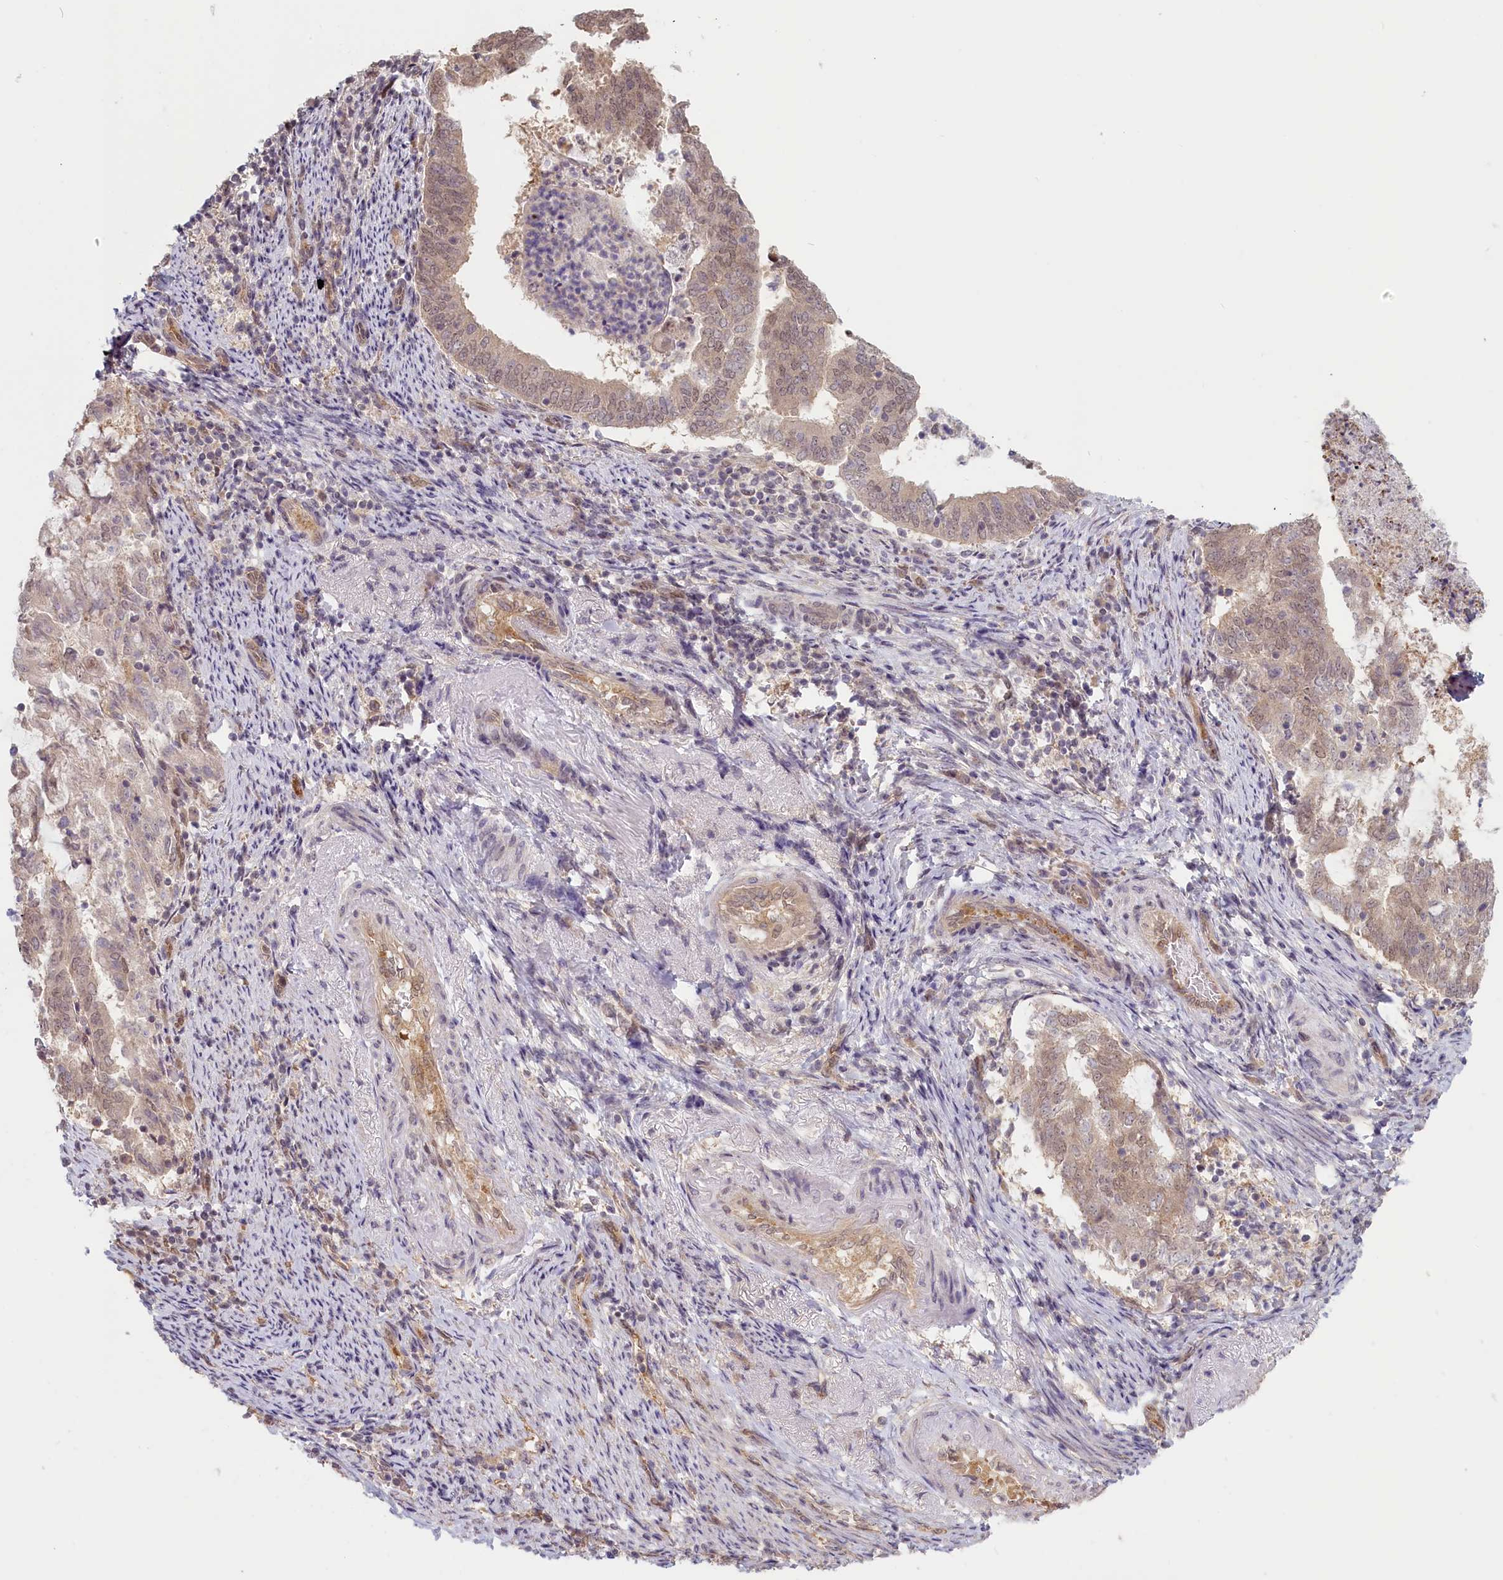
{"staining": {"intensity": "weak", "quantity": "25%-75%", "location": "cytoplasmic/membranous,nuclear"}, "tissue": "endometrial cancer", "cell_type": "Tumor cells", "image_type": "cancer", "snomed": [{"axis": "morphology", "description": "Adenocarcinoma, NOS"}, {"axis": "topography", "description": "Endometrium"}], "caption": "IHC (DAB (3,3'-diaminobenzidine)) staining of endometrial cancer demonstrates weak cytoplasmic/membranous and nuclear protein expression in approximately 25%-75% of tumor cells. (brown staining indicates protein expression, while blue staining denotes nuclei).", "gene": "C19orf44", "patient": {"sex": "female", "age": 80}}